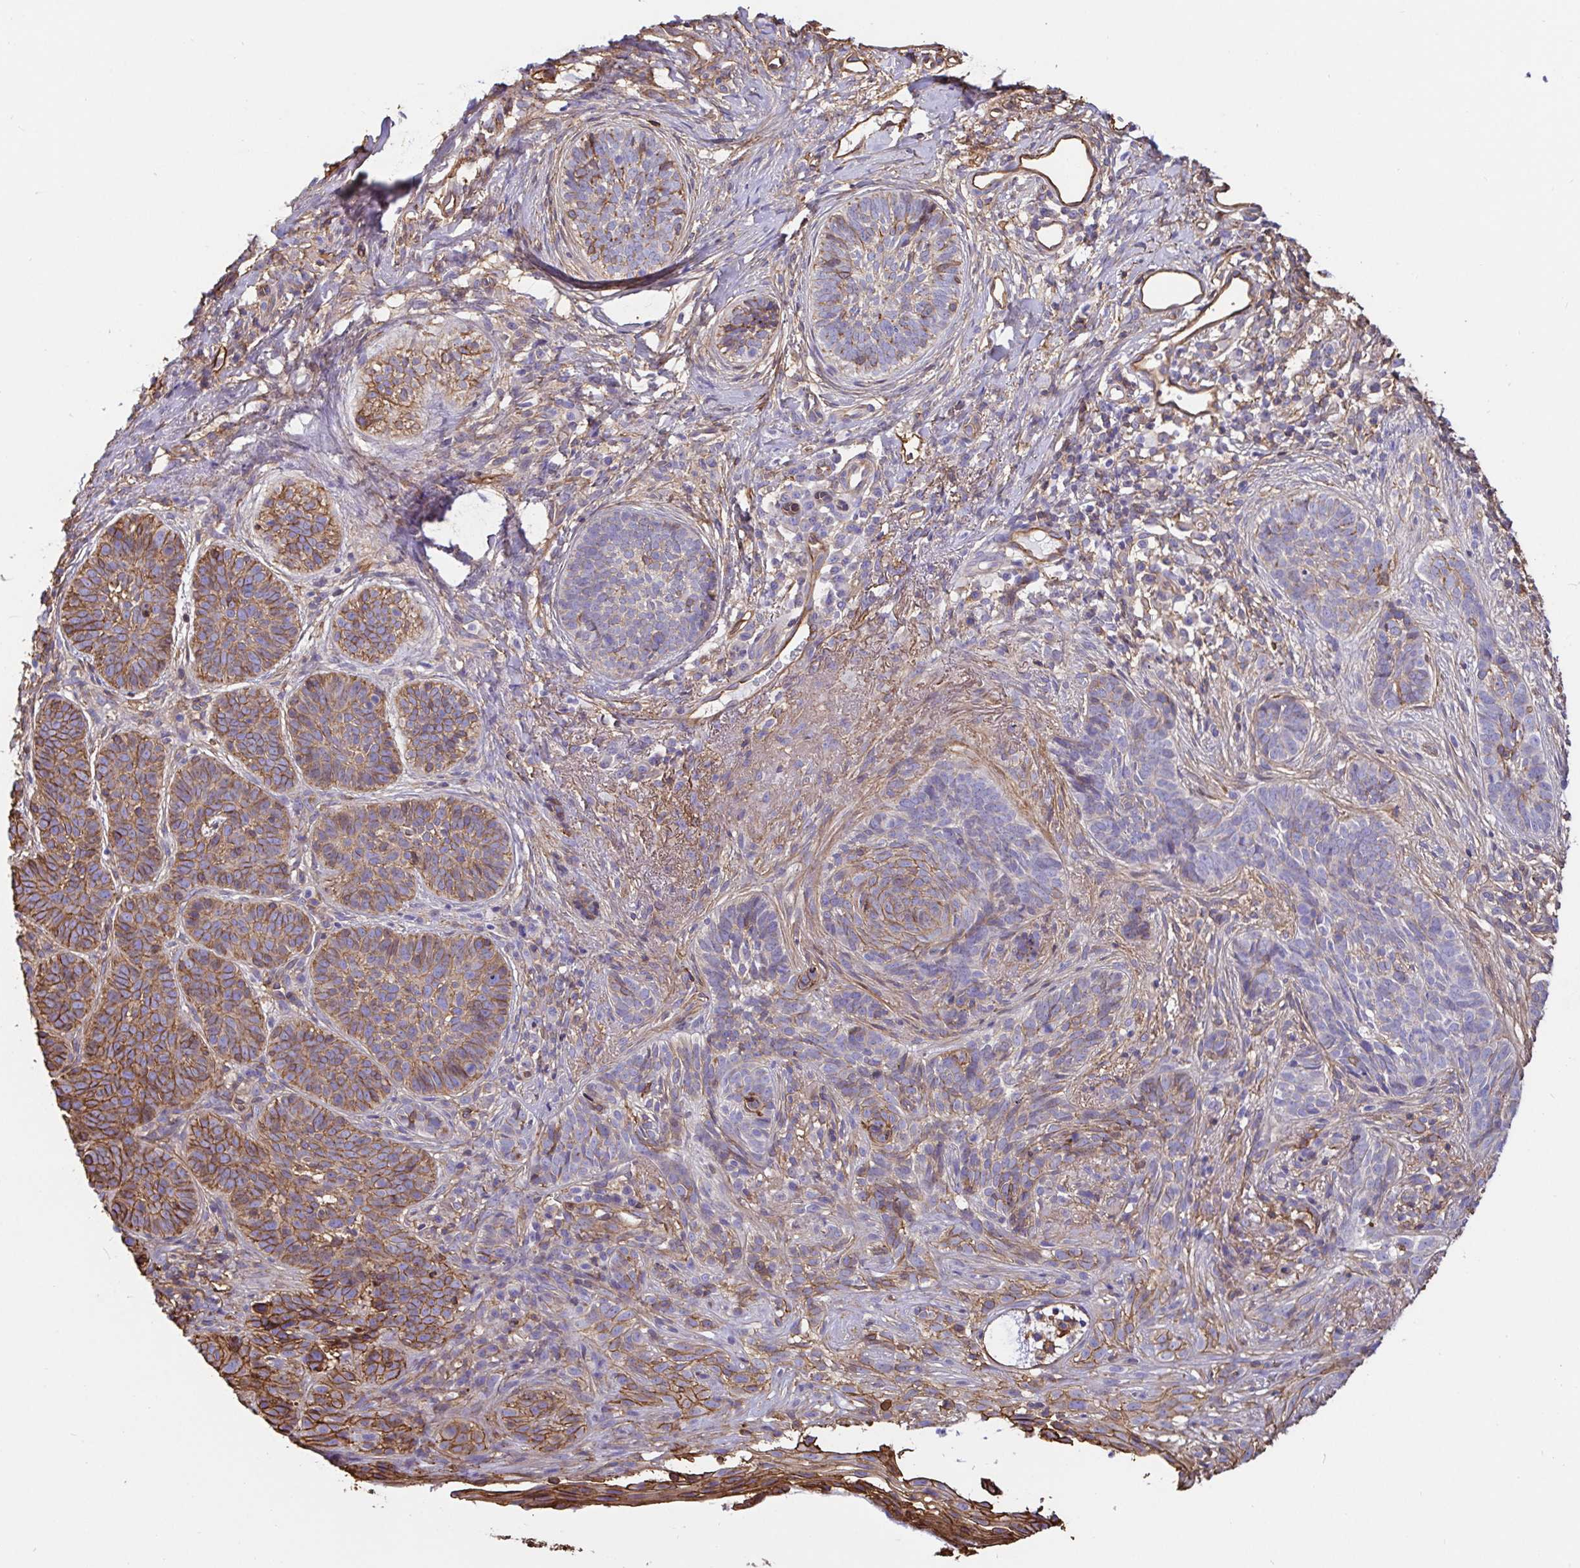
{"staining": {"intensity": "moderate", "quantity": "25%-75%", "location": "cytoplasmic/membranous"}, "tissue": "skin cancer", "cell_type": "Tumor cells", "image_type": "cancer", "snomed": [{"axis": "morphology", "description": "Basal cell carcinoma"}, {"axis": "topography", "description": "Skin"}], "caption": "Moderate cytoplasmic/membranous protein staining is appreciated in about 25%-75% of tumor cells in skin cancer (basal cell carcinoma).", "gene": "ANXA2", "patient": {"sex": "female", "age": 74}}